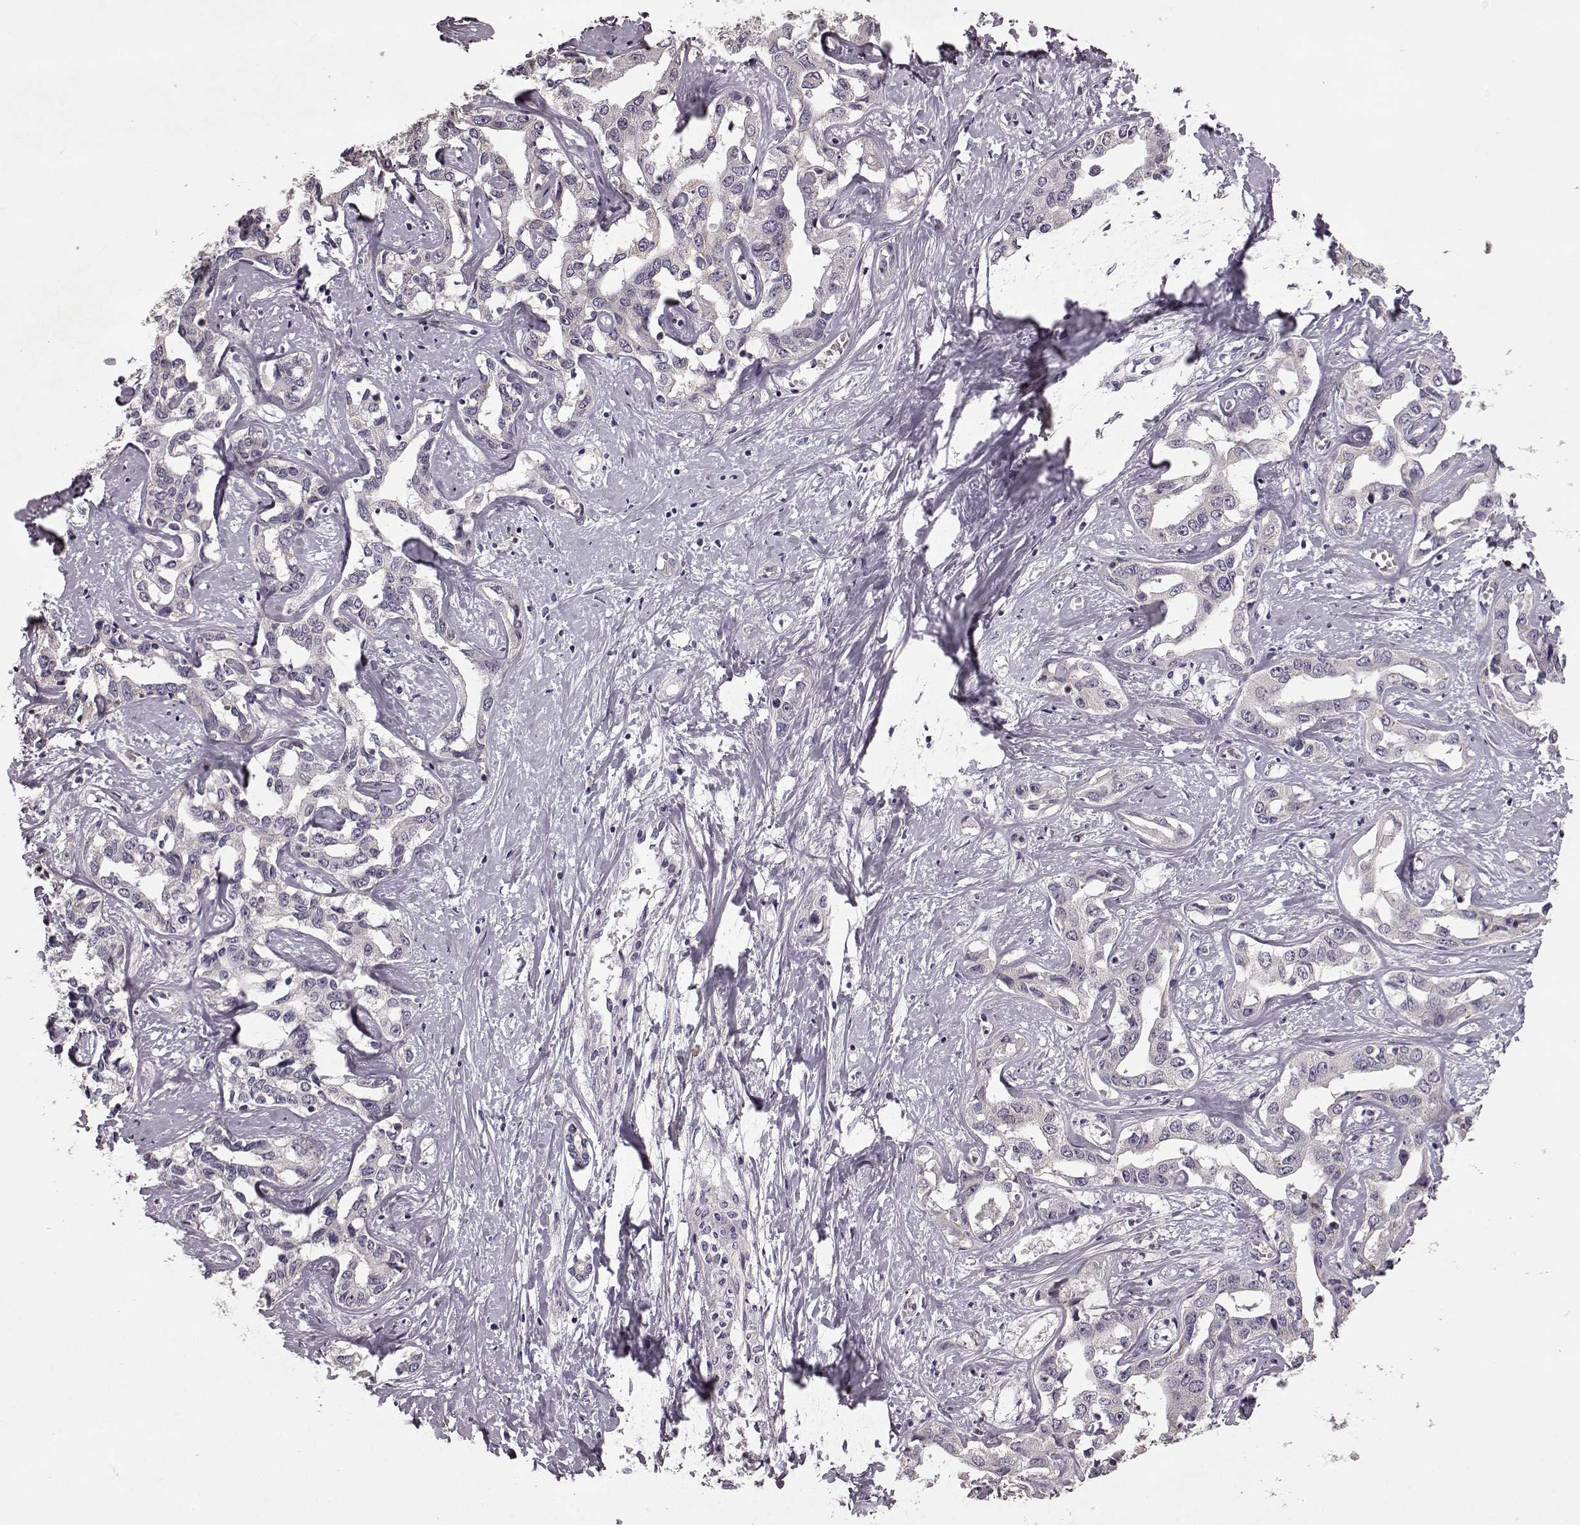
{"staining": {"intensity": "negative", "quantity": "none", "location": "none"}, "tissue": "liver cancer", "cell_type": "Tumor cells", "image_type": "cancer", "snomed": [{"axis": "morphology", "description": "Cholangiocarcinoma"}, {"axis": "topography", "description": "Liver"}], "caption": "Cholangiocarcinoma (liver) was stained to show a protein in brown. There is no significant expression in tumor cells. (Brightfield microscopy of DAB IHC at high magnification).", "gene": "SLC52A3", "patient": {"sex": "male", "age": 59}}